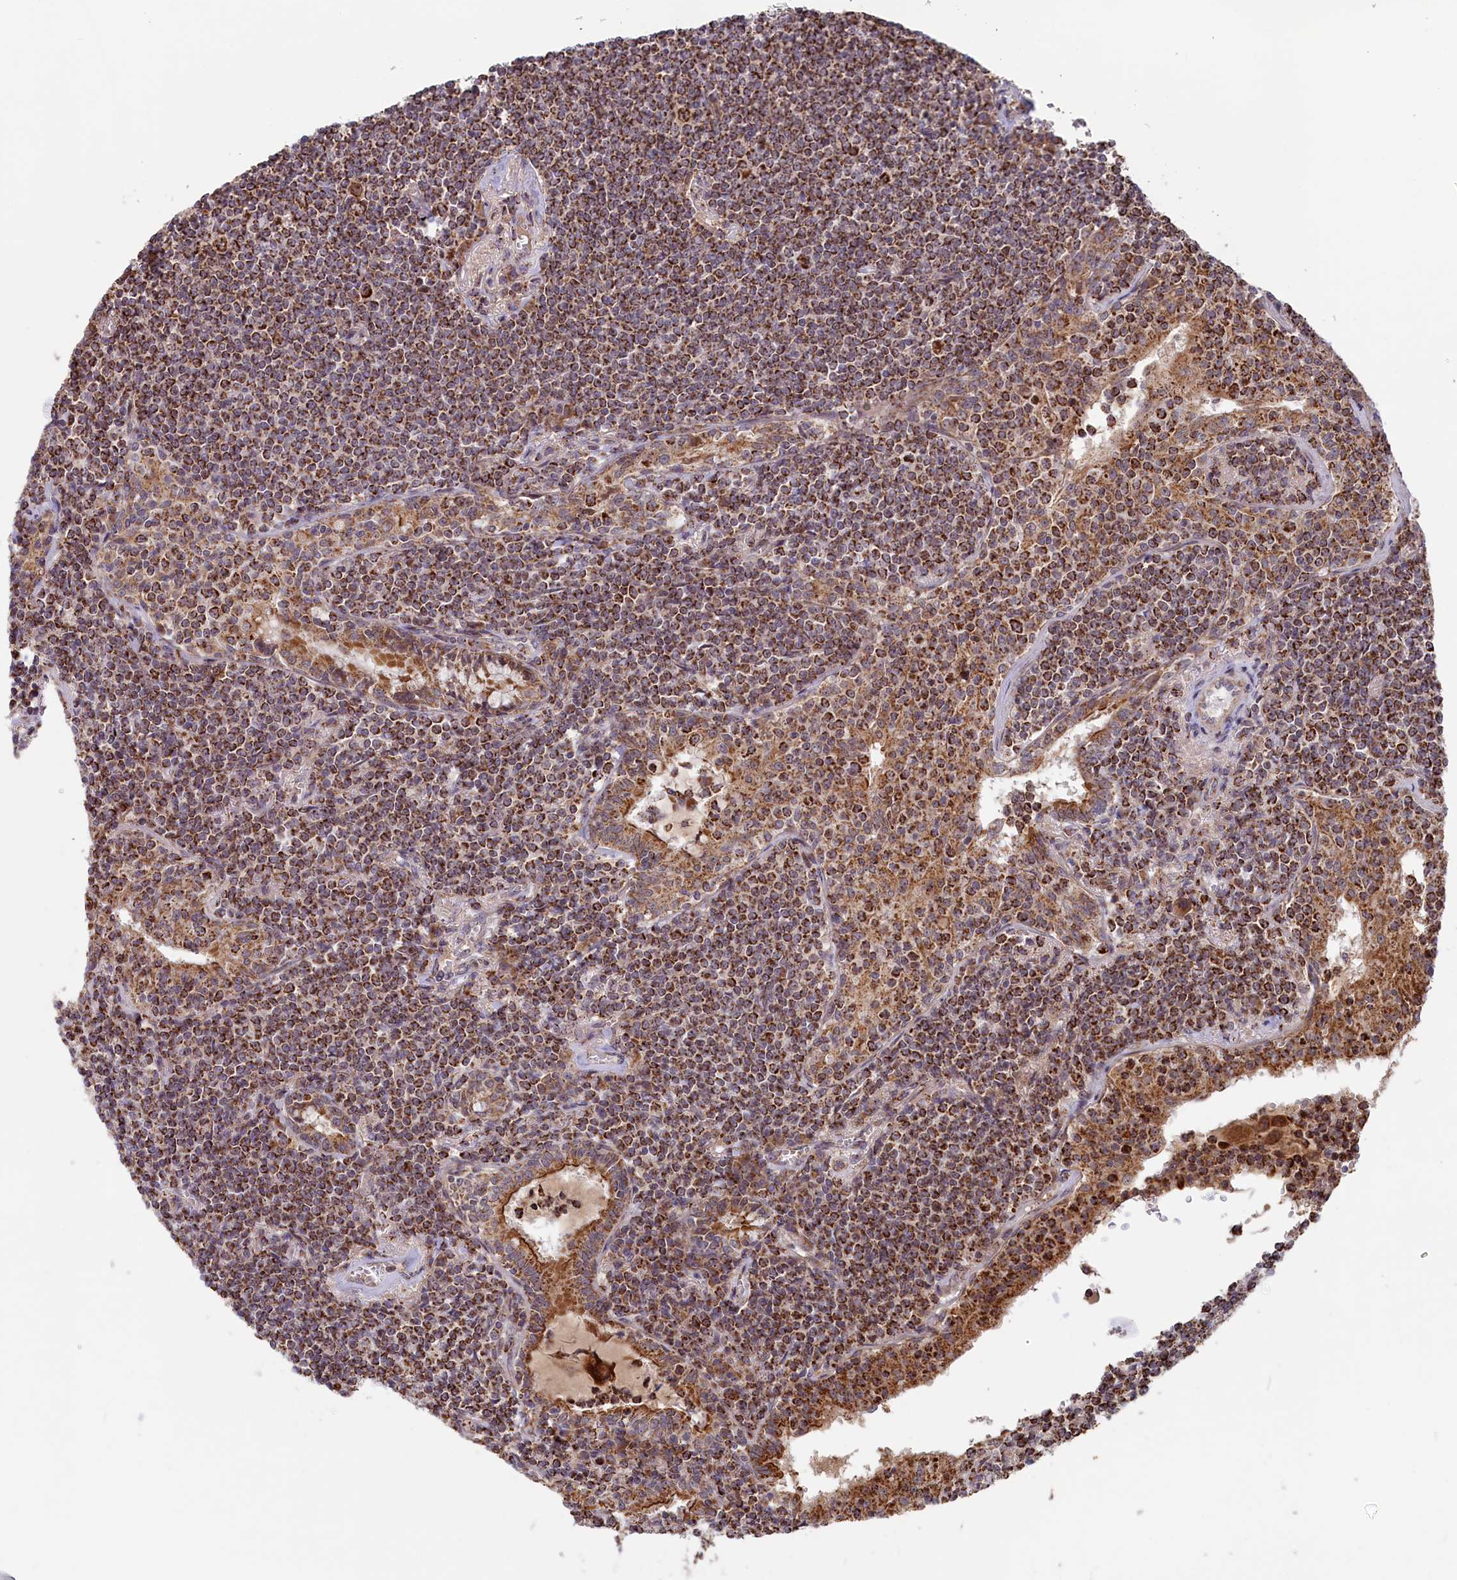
{"staining": {"intensity": "strong", "quantity": ">75%", "location": "cytoplasmic/membranous"}, "tissue": "lymphoma", "cell_type": "Tumor cells", "image_type": "cancer", "snomed": [{"axis": "morphology", "description": "Malignant lymphoma, non-Hodgkin's type, Low grade"}, {"axis": "topography", "description": "Lung"}], "caption": "An image of low-grade malignant lymphoma, non-Hodgkin's type stained for a protein displays strong cytoplasmic/membranous brown staining in tumor cells.", "gene": "DUS3L", "patient": {"sex": "female", "age": 71}}